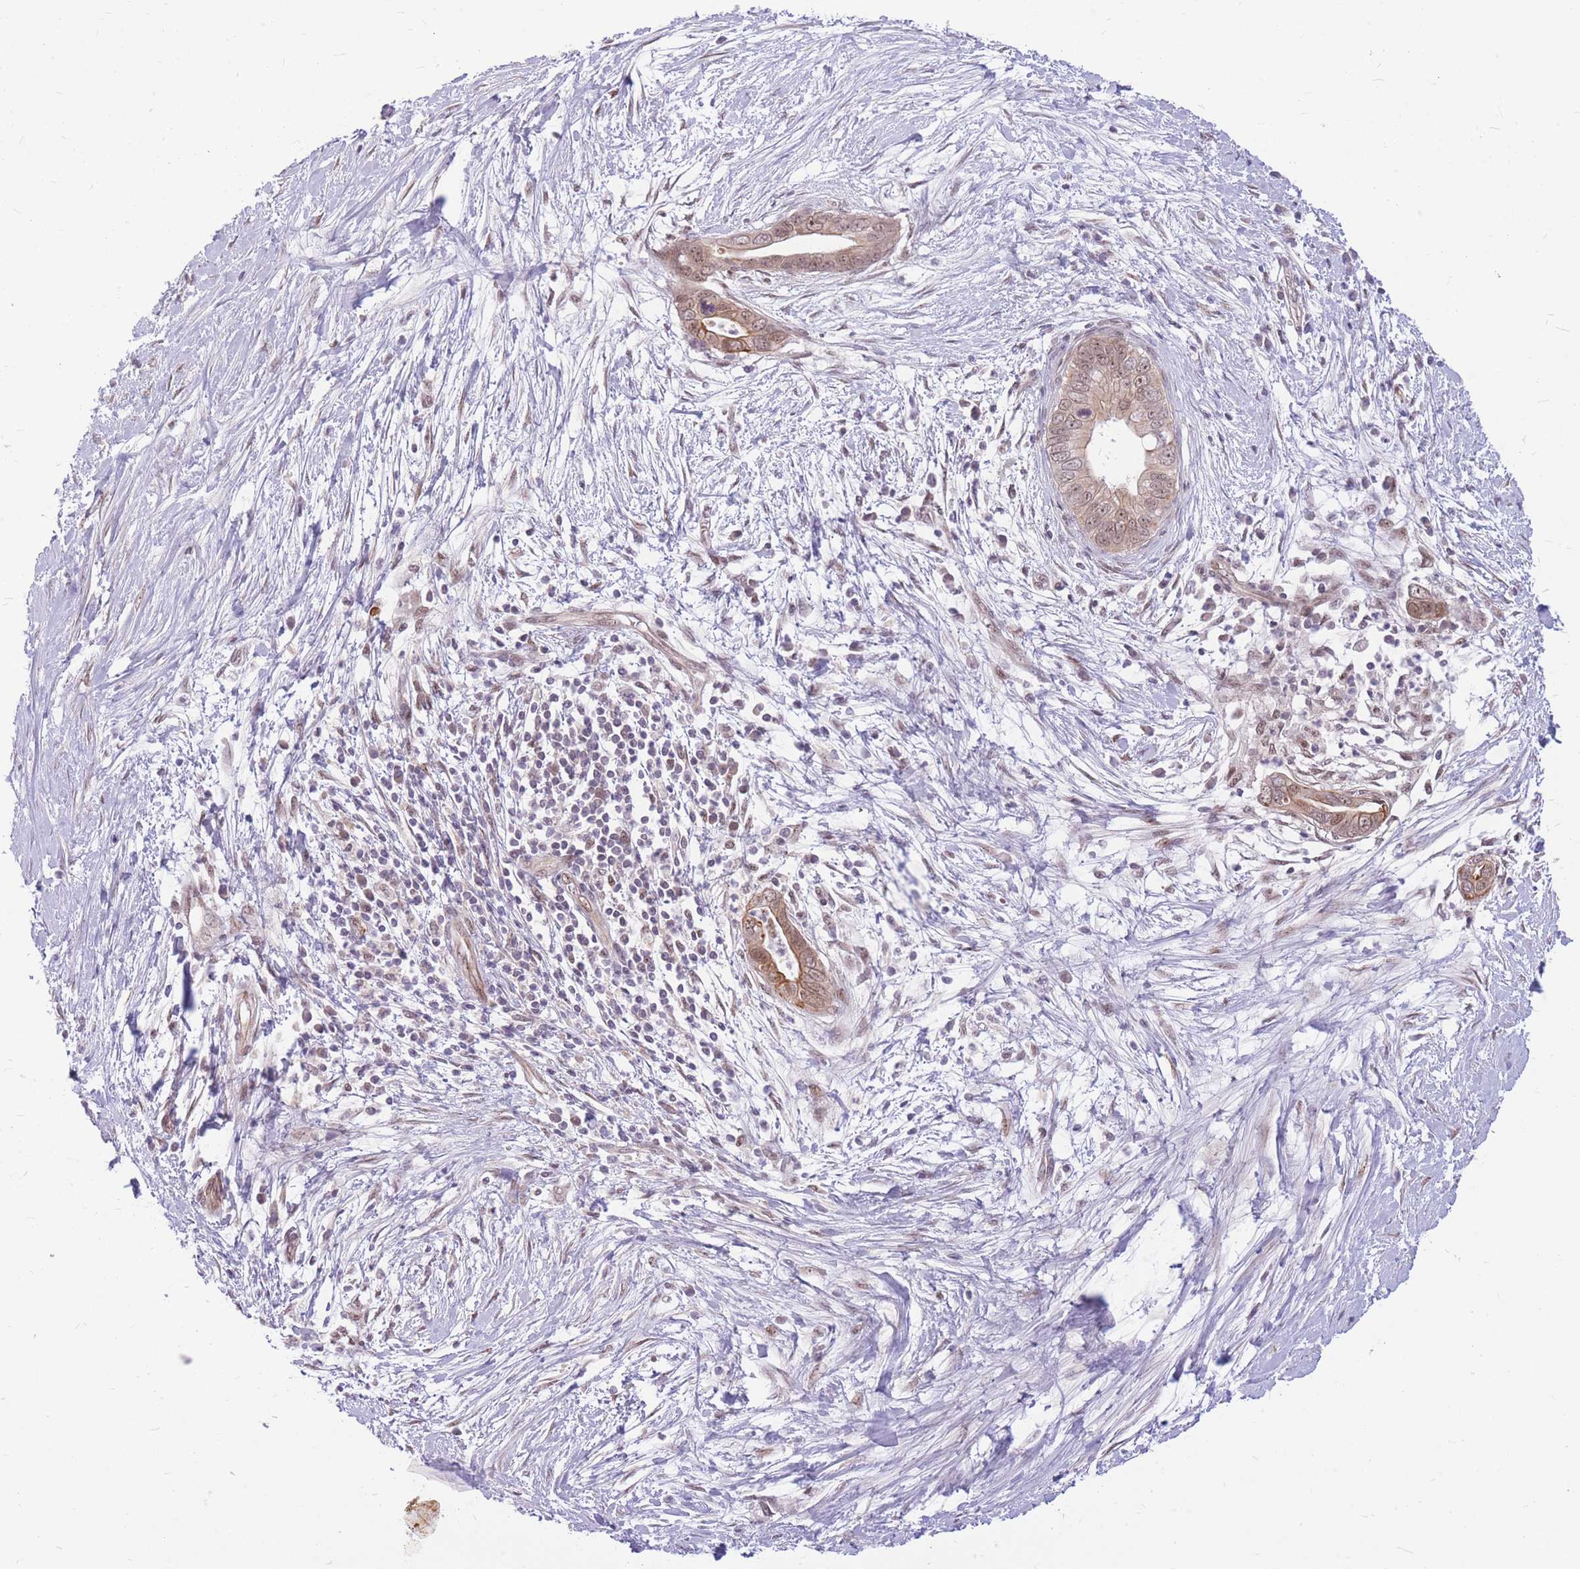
{"staining": {"intensity": "moderate", "quantity": "<25%", "location": "cytoplasmic/membranous"}, "tissue": "pancreatic cancer", "cell_type": "Tumor cells", "image_type": "cancer", "snomed": [{"axis": "morphology", "description": "Adenocarcinoma, NOS"}, {"axis": "topography", "description": "Pancreas"}], "caption": "Immunohistochemistry histopathology image of neoplastic tissue: human pancreatic cancer stained using immunohistochemistry (IHC) reveals low levels of moderate protein expression localized specifically in the cytoplasmic/membranous of tumor cells, appearing as a cytoplasmic/membranous brown color.", "gene": "ERCC2", "patient": {"sex": "male", "age": 75}}